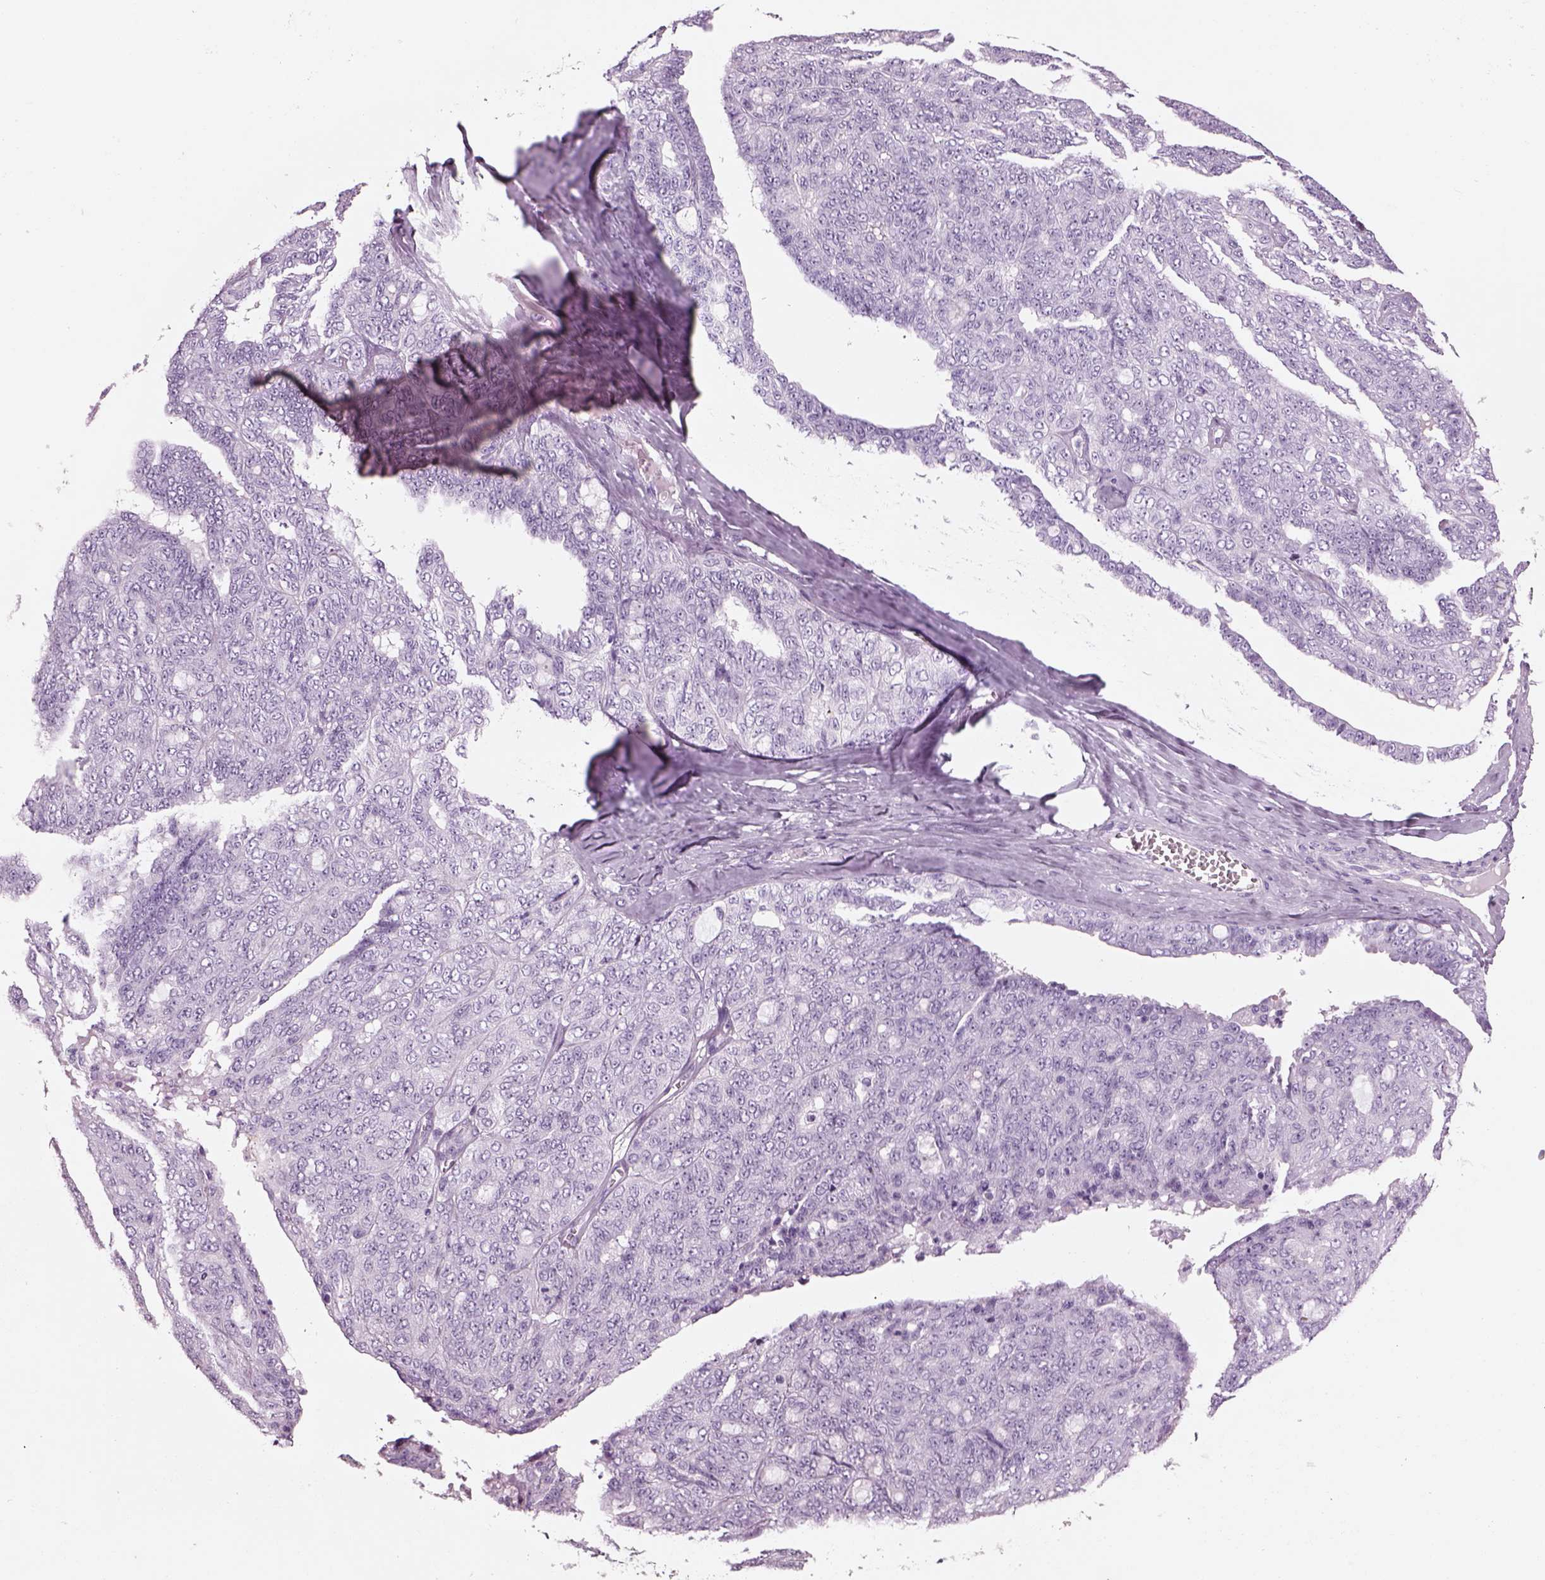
{"staining": {"intensity": "negative", "quantity": "none", "location": "none"}, "tissue": "ovarian cancer", "cell_type": "Tumor cells", "image_type": "cancer", "snomed": [{"axis": "morphology", "description": "Cystadenocarcinoma, serous, NOS"}, {"axis": "topography", "description": "Ovary"}], "caption": "Protein analysis of serous cystadenocarcinoma (ovarian) demonstrates no significant positivity in tumor cells.", "gene": "RHO", "patient": {"sex": "female", "age": 71}}